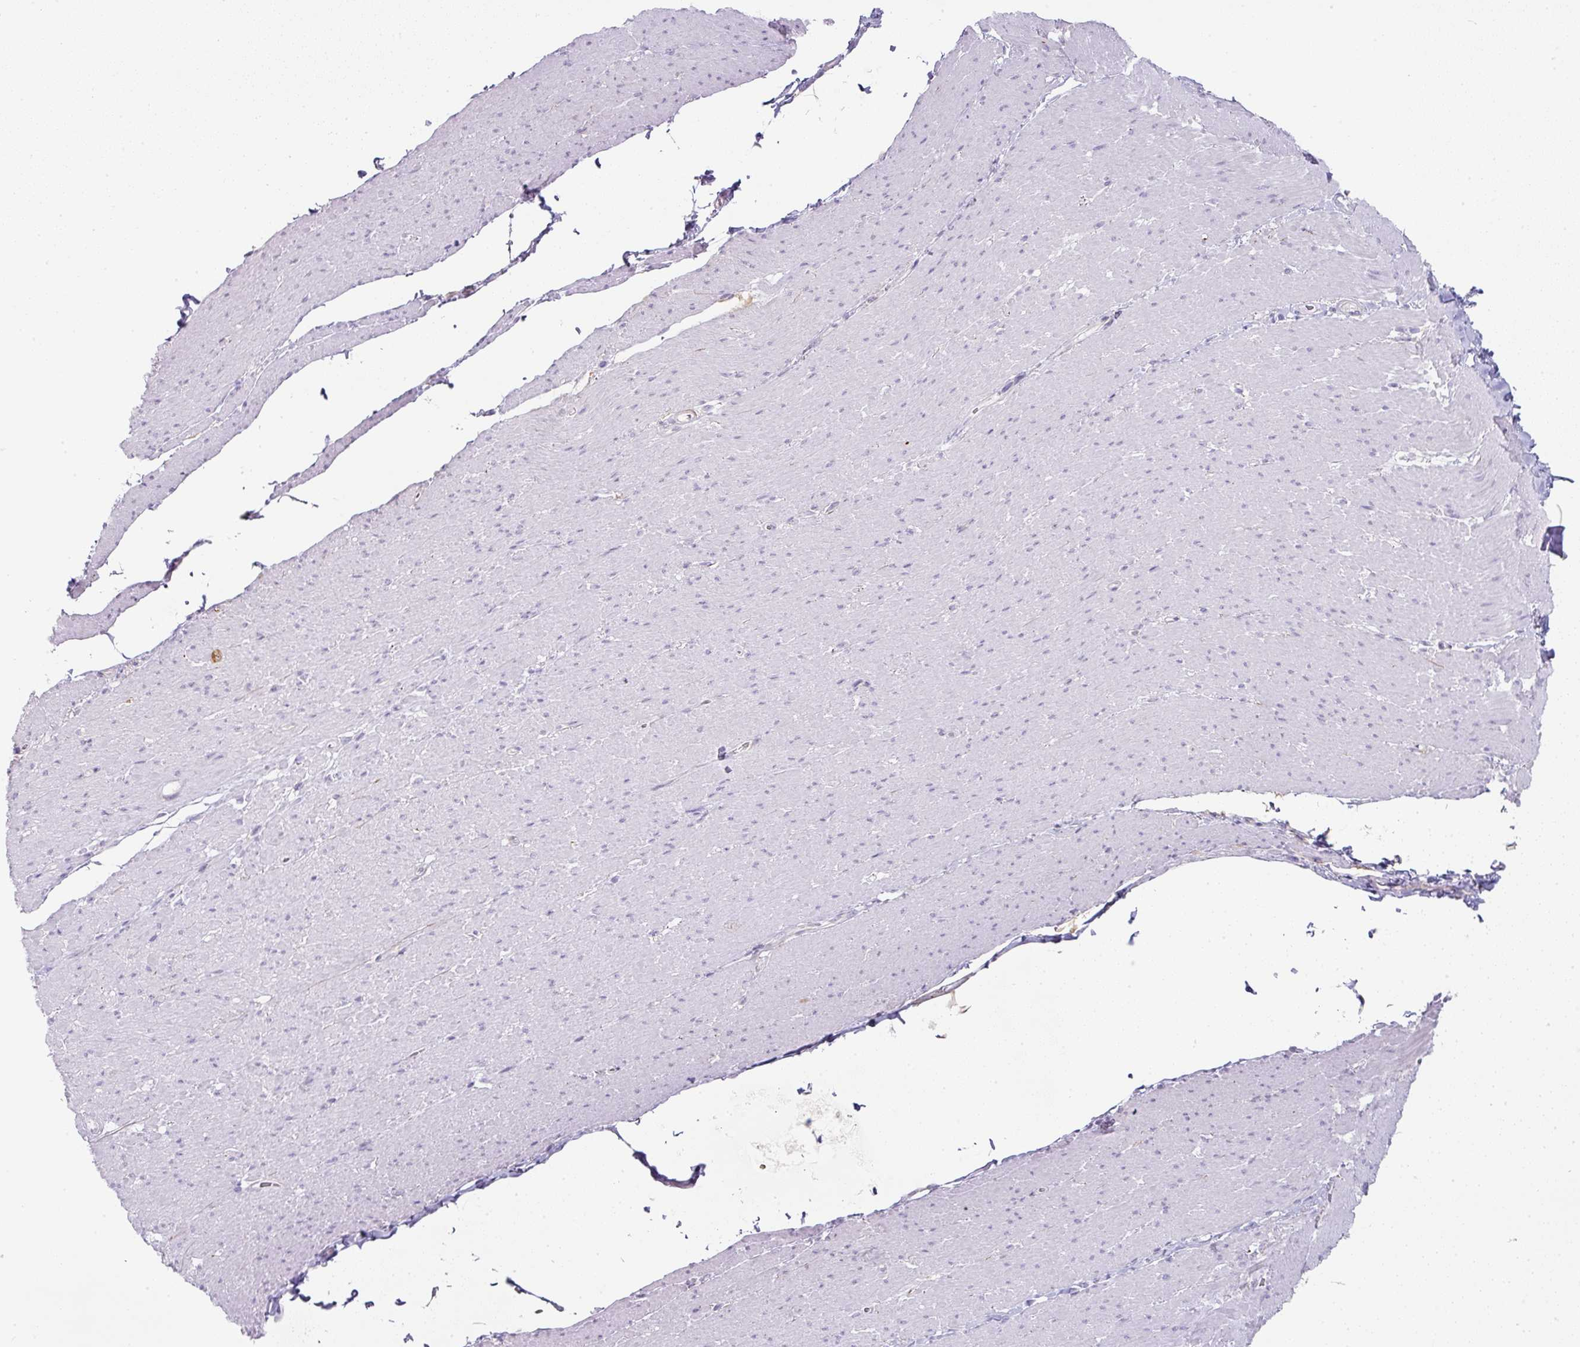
{"staining": {"intensity": "negative", "quantity": "none", "location": "none"}, "tissue": "smooth muscle", "cell_type": "Smooth muscle cells", "image_type": "normal", "snomed": [{"axis": "morphology", "description": "Normal tissue, NOS"}, {"axis": "topography", "description": "Smooth muscle"}, {"axis": "topography", "description": "Rectum"}], "caption": "Image shows no protein staining in smooth muscle cells of benign smooth muscle. The staining was performed using DAB (3,3'-diaminobenzidine) to visualize the protein expression in brown, while the nuclei were stained in blue with hematoxylin (Magnification: 20x).", "gene": "FGF17", "patient": {"sex": "male", "age": 53}}